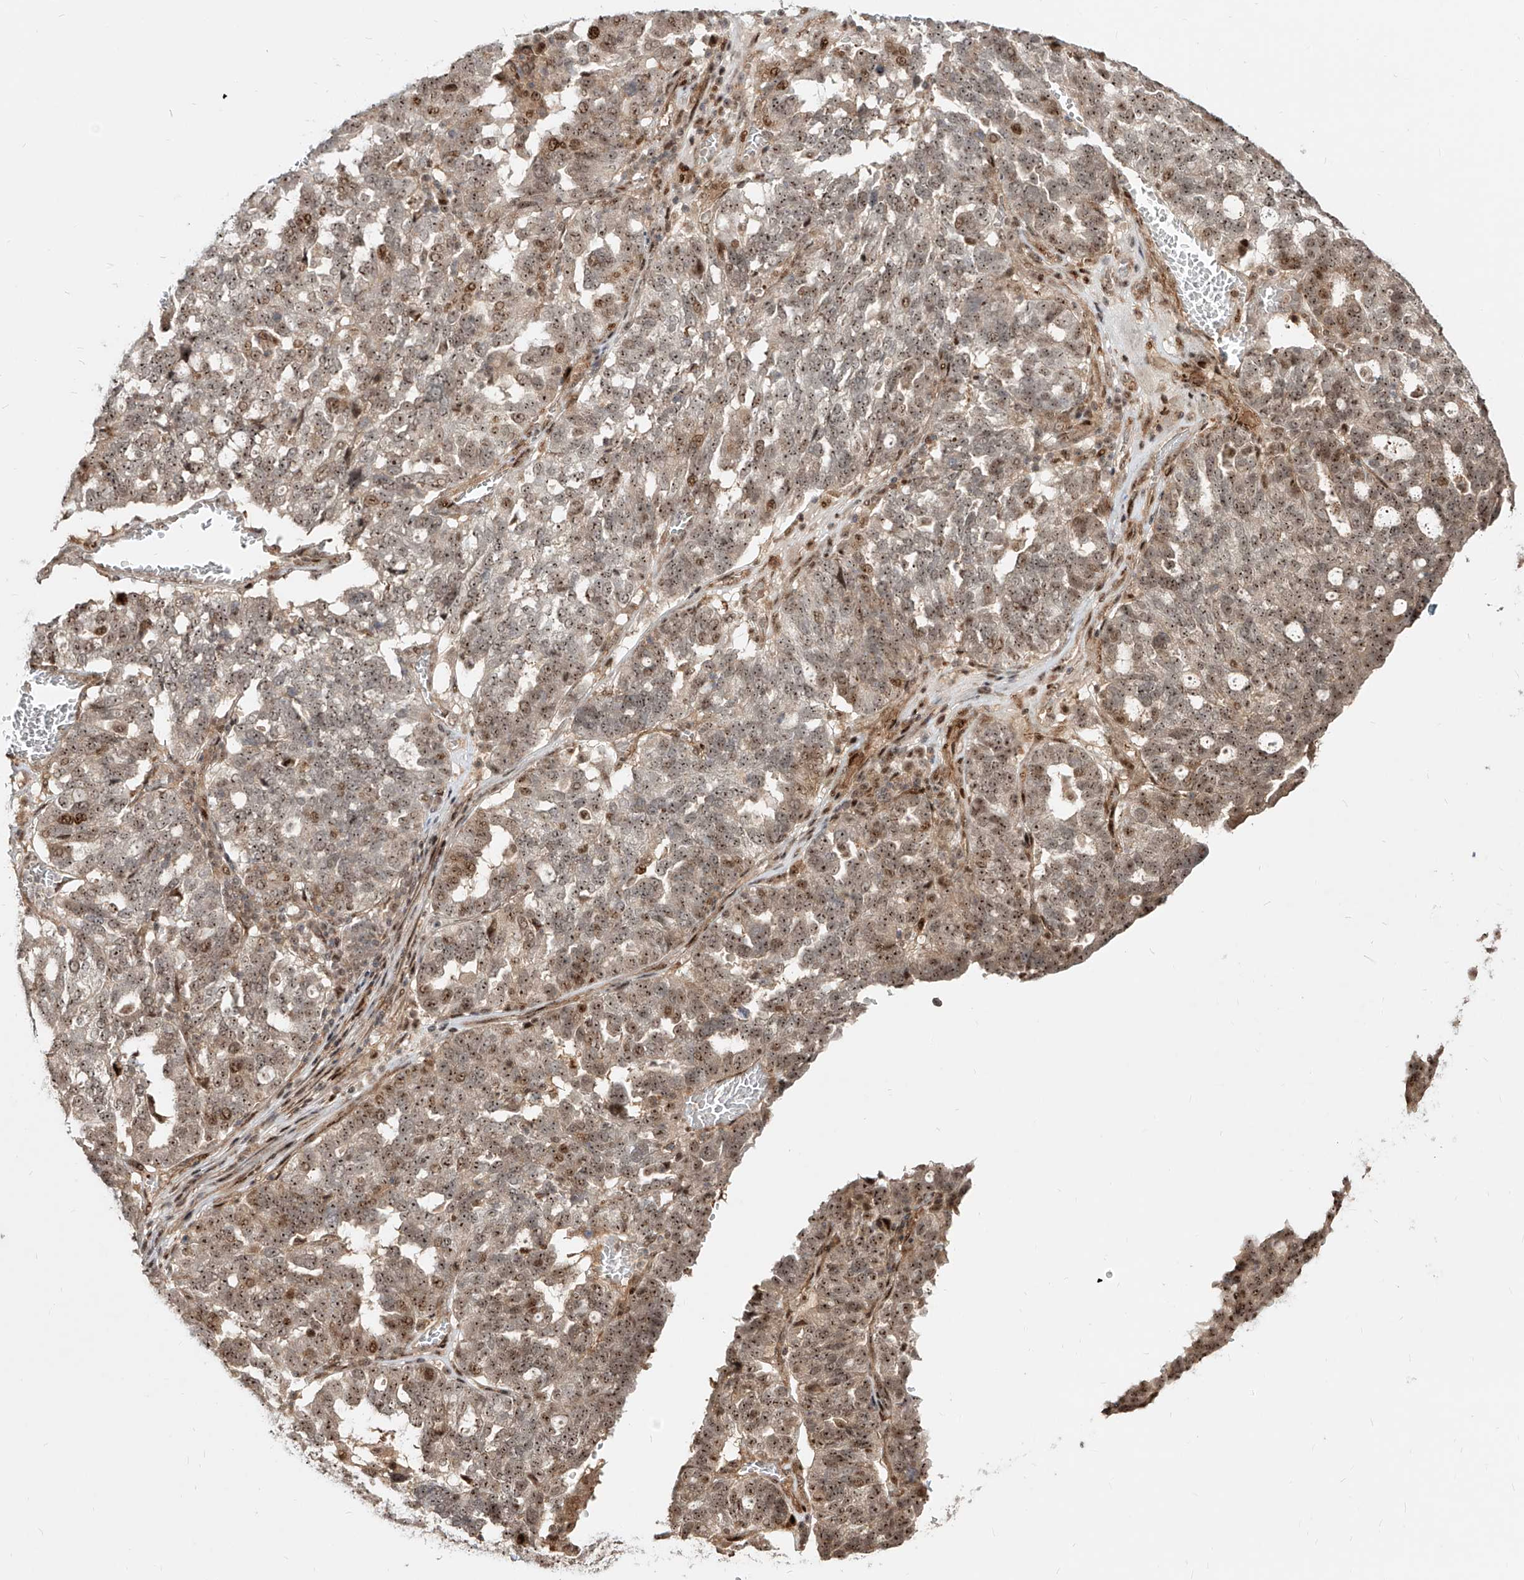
{"staining": {"intensity": "moderate", "quantity": ">75%", "location": "nuclear"}, "tissue": "ovarian cancer", "cell_type": "Tumor cells", "image_type": "cancer", "snomed": [{"axis": "morphology", "description": "Cystadenocarcinoma, serous, NOS"}, {"axis": "topography", "description": "Ovary"}], "caption": "Immunohistochemistry (IHC) (DAB) staining of human ovarian cancer demonstrates moderate nuclear protein expression in about >75% of tumor cells.", "gene": "ZNF710", "patient": {"sex": "female", "age": 59}}